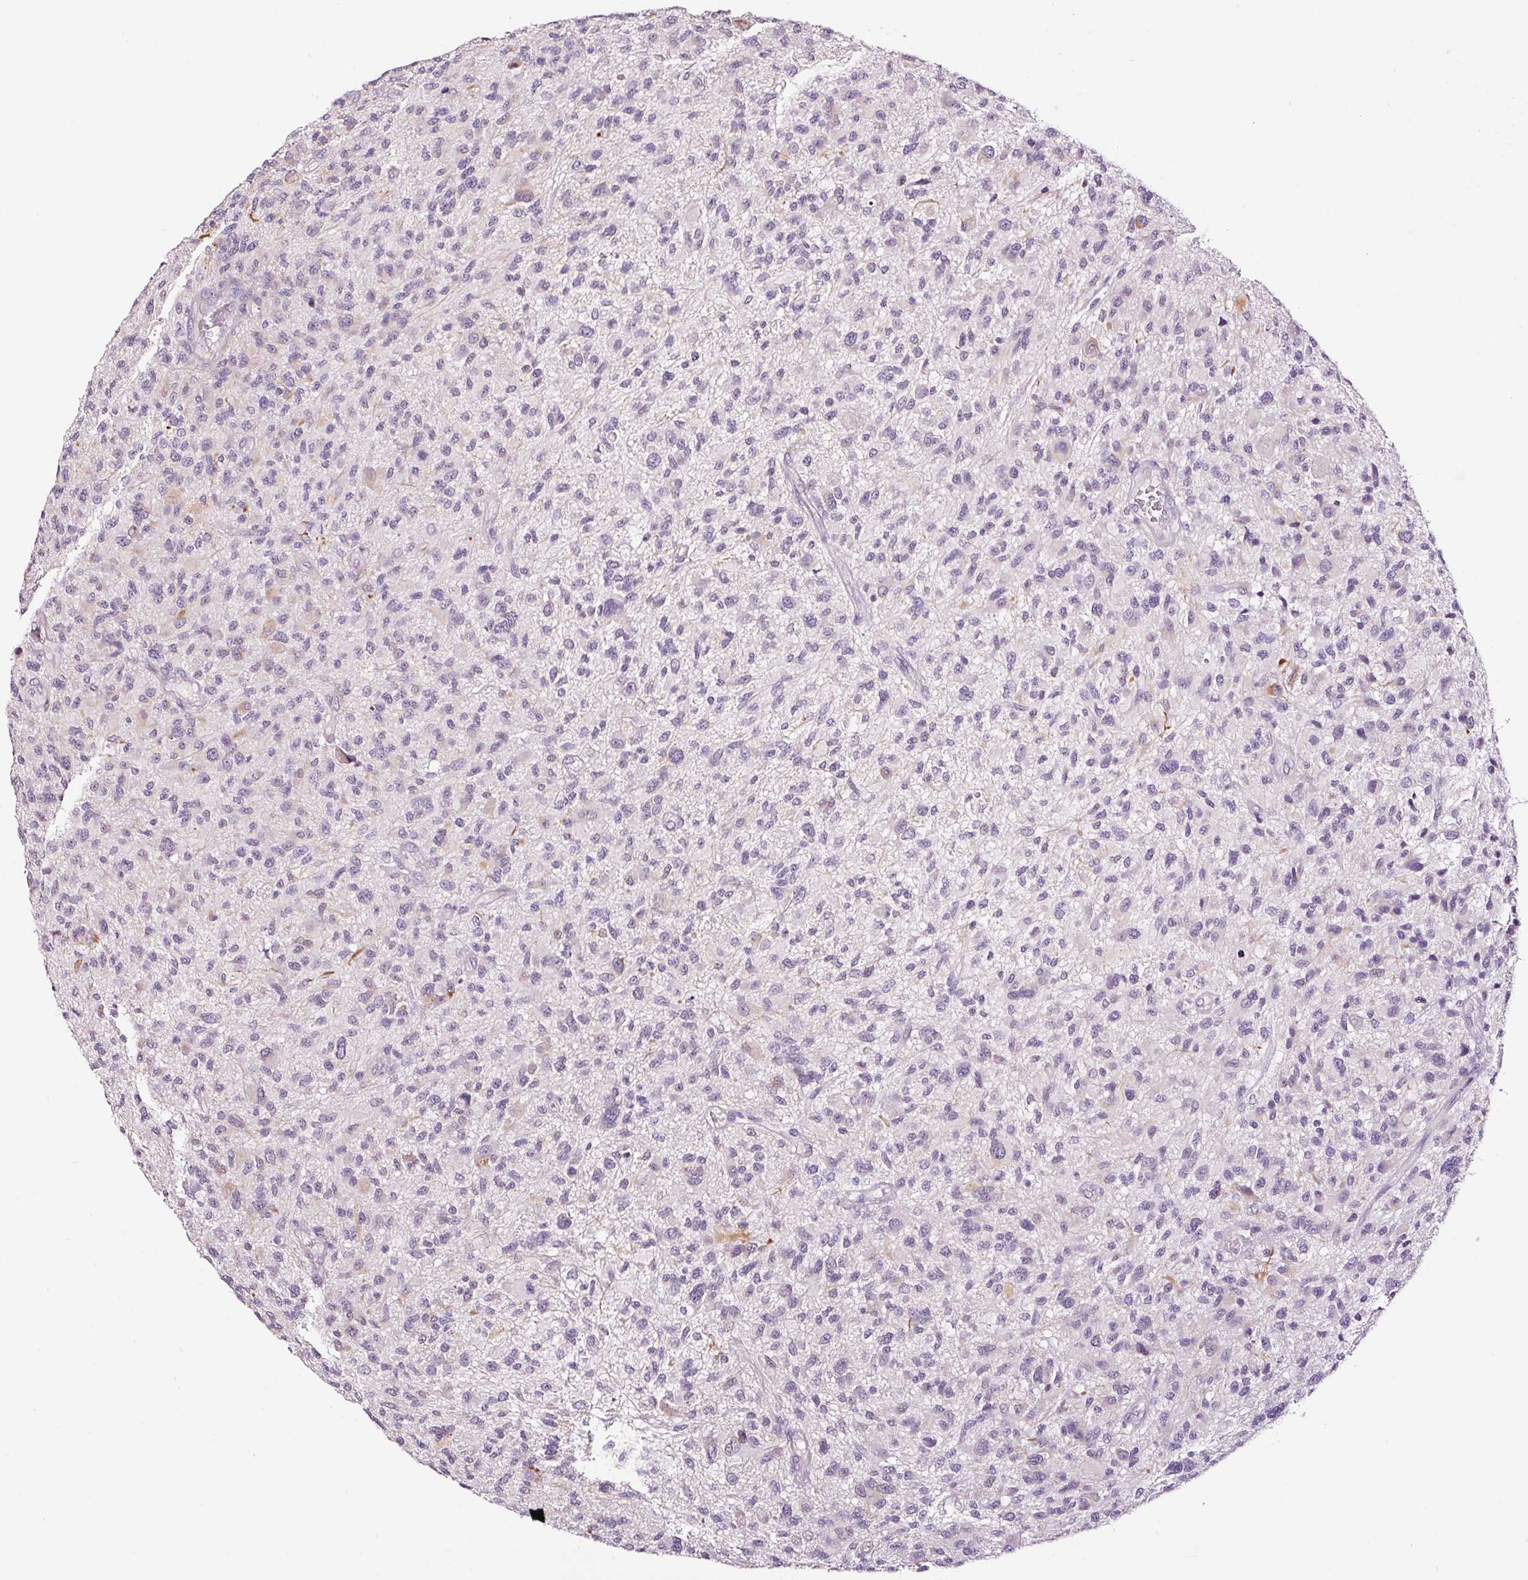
{"staining": {"intensity": "negative", "quantity": "none", "location": "none"}, "tissue": "glioma", "cell_type": "Tumor cells", "image_type": "cancer", "snomed": [{"axis": "morphology", "description": "Glioma, malignant, High grade"}, {"axis": "topography", "description": "Brain"}], "caption": "This is a image of immunohistochemistry (IHC) staining of malignant glioma (high-grade), which shows no expression in tumor cells.", "gene": "RTF2", "patient": {"sex": "male", "age": 47}}